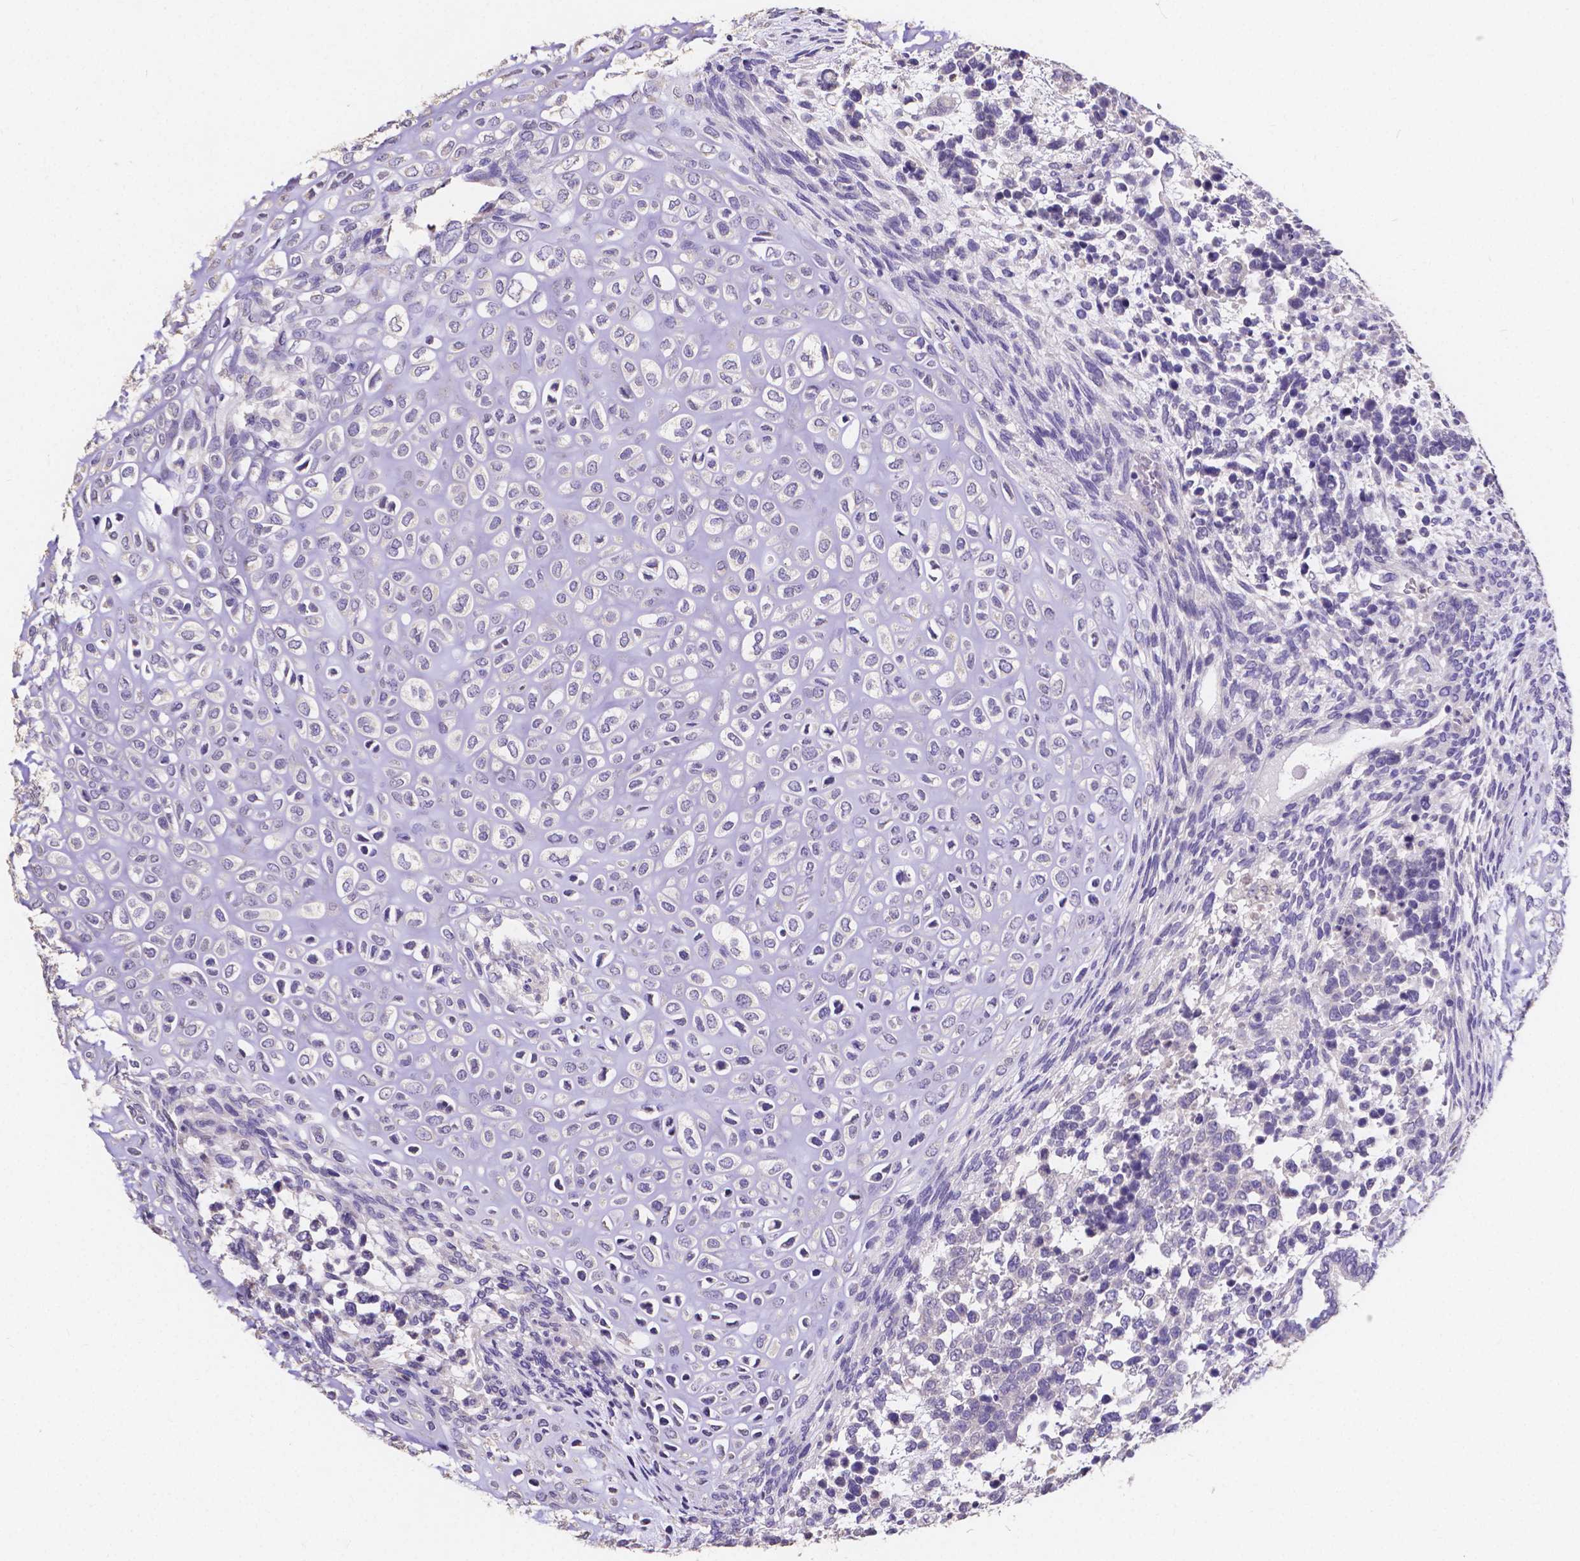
{"staining": {"intensity": "negative", "quantity": "none", "location": "none"}, "tissue": "testis cancer", "cell_type": "Tumor cells", "image_type": "cancer", "snomed": [{"axis": "morphology", "description": "Carcinoma, Embryonal, NOS"}, {"axis": "topography", "description": "Testis"}], "caption": "This is an immunohistochemistry photomicrograph of embryonal carcinoma (testis). There is no positivity in tumor cells.", "gene": "ATP6V1D", "patient": {"sex": "male", "age": 23}}